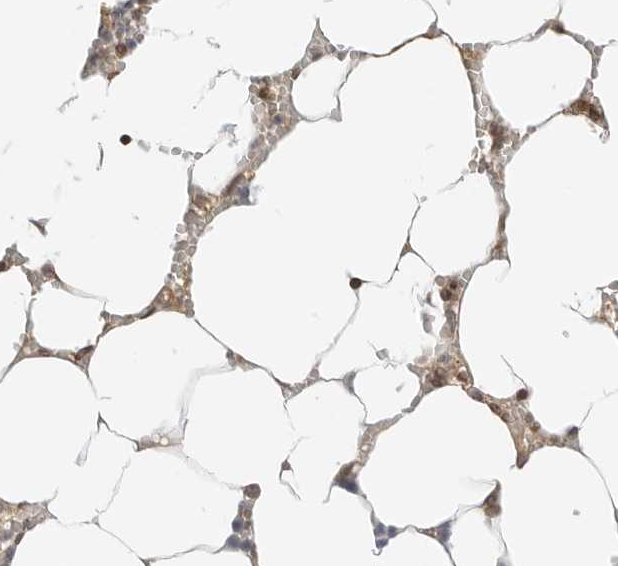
{"staining": {"intensity": "moderate", "quantity": ">75%", "location": "cytoplasmic/membranous,nuclear"}, "tissue": "bone marrow", "cell_type": "Hematopoietic cells", "image_type": "normal", "snomed": [{"axis": "morphology", "description": "Normal tissue, NOS"}, {"axis": "topography", "description": "Bone marrow"}], "caption": "Brown immunohistochemical staining in benign bone marrow displays moderate cytoplasmic/membranous,nuclear positivity in approximately >75% of hematopoietic cells. The staining is performed using DAB brown chromogen to label protein expression. The nuclei are counter-stained blue using hematoxylin.", "gene": "POLH", "patient": {"sex": "male", "age": 70}}